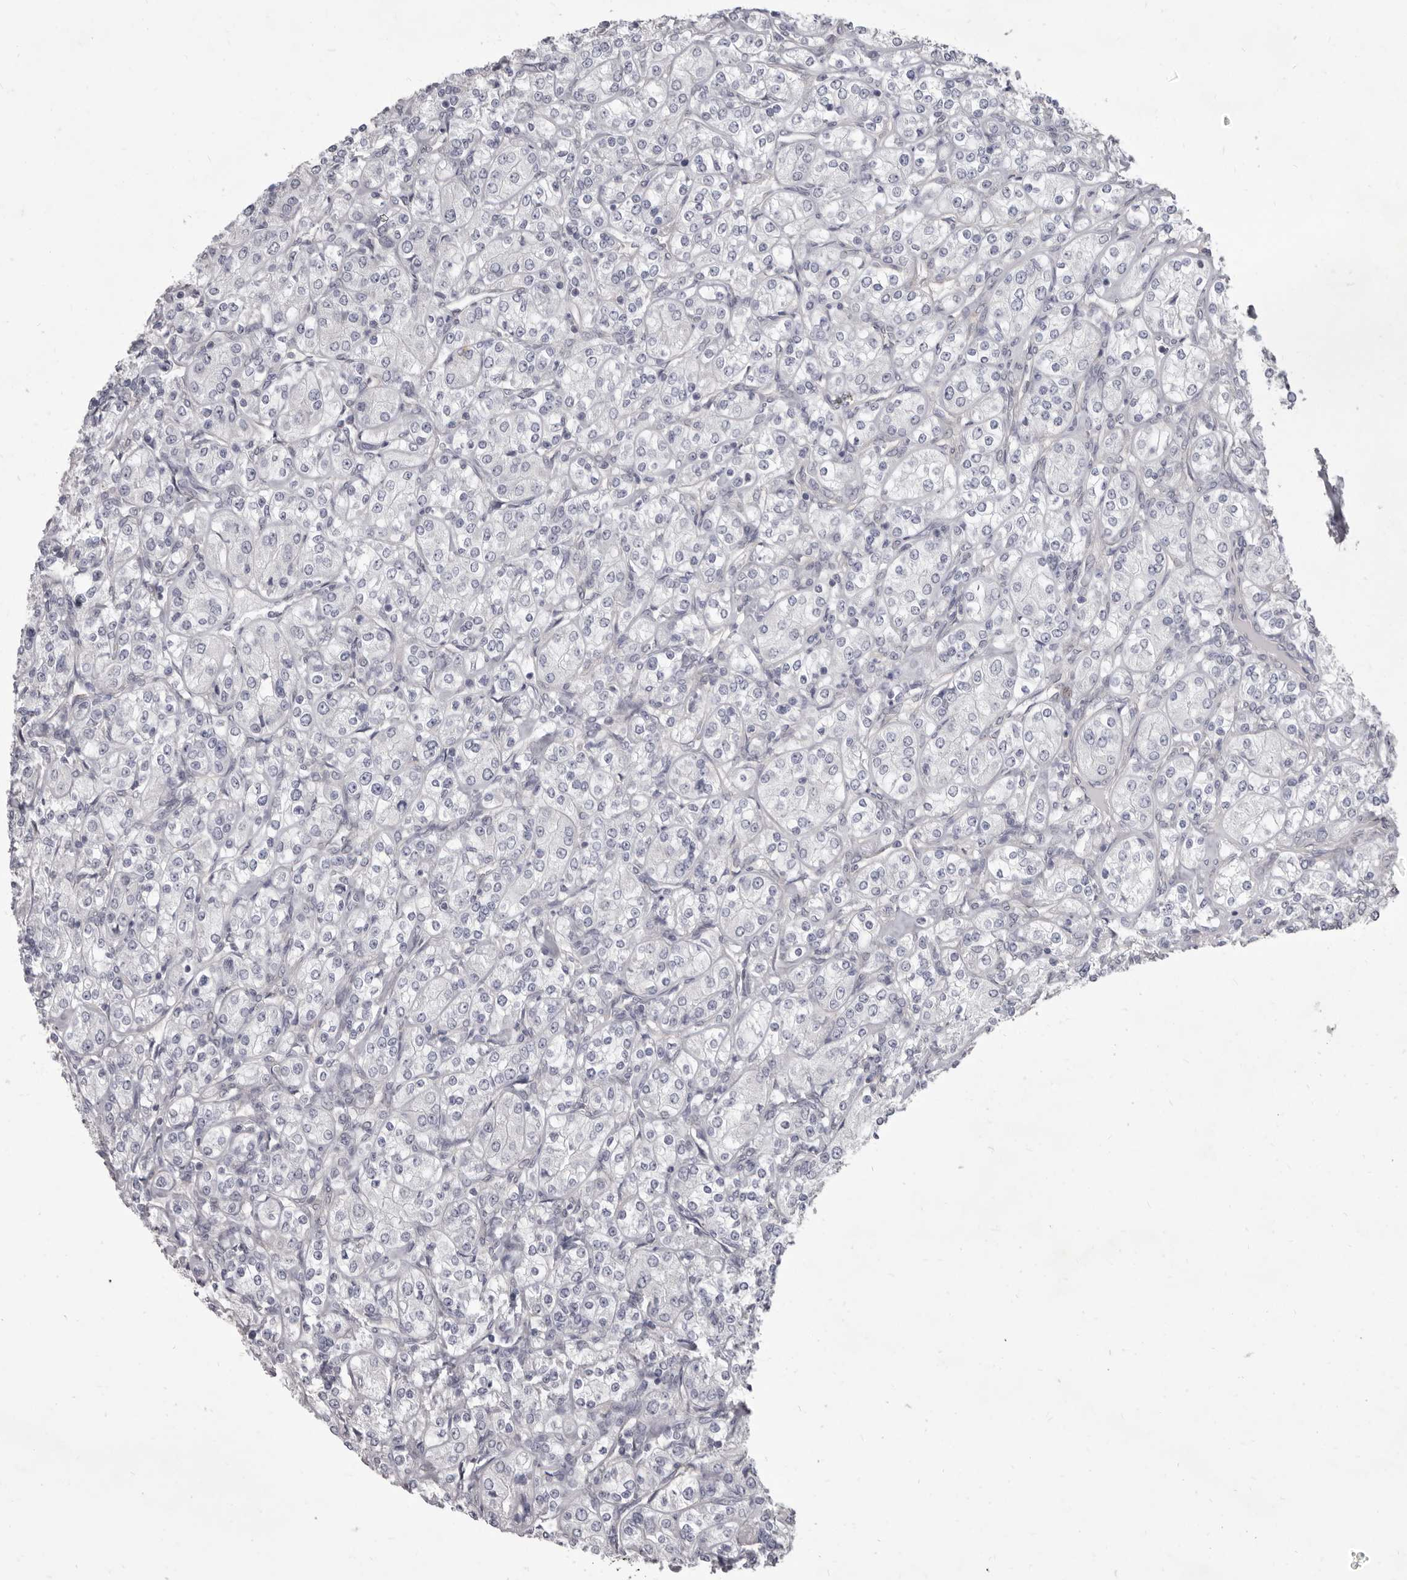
{"staining": {"intensity": "negative", "quantity": "none", "location": "none"}, "tissue": "renal cancer", "cell_type": "Tumor cells", "image_type": "cancer", "snomed": [{"axis": "morphology", "description": "Adenocarcinoma, NOS"}, {"axis": "topography", "description": "Kidney"}], "caption": "Adenocarcinoma (renal) stained for a protein using immunohistochemistry (IHC) shows no positivity tumor cells.", "gene": "GSK3B", "patient": {"sex": "male", "age": 77}}